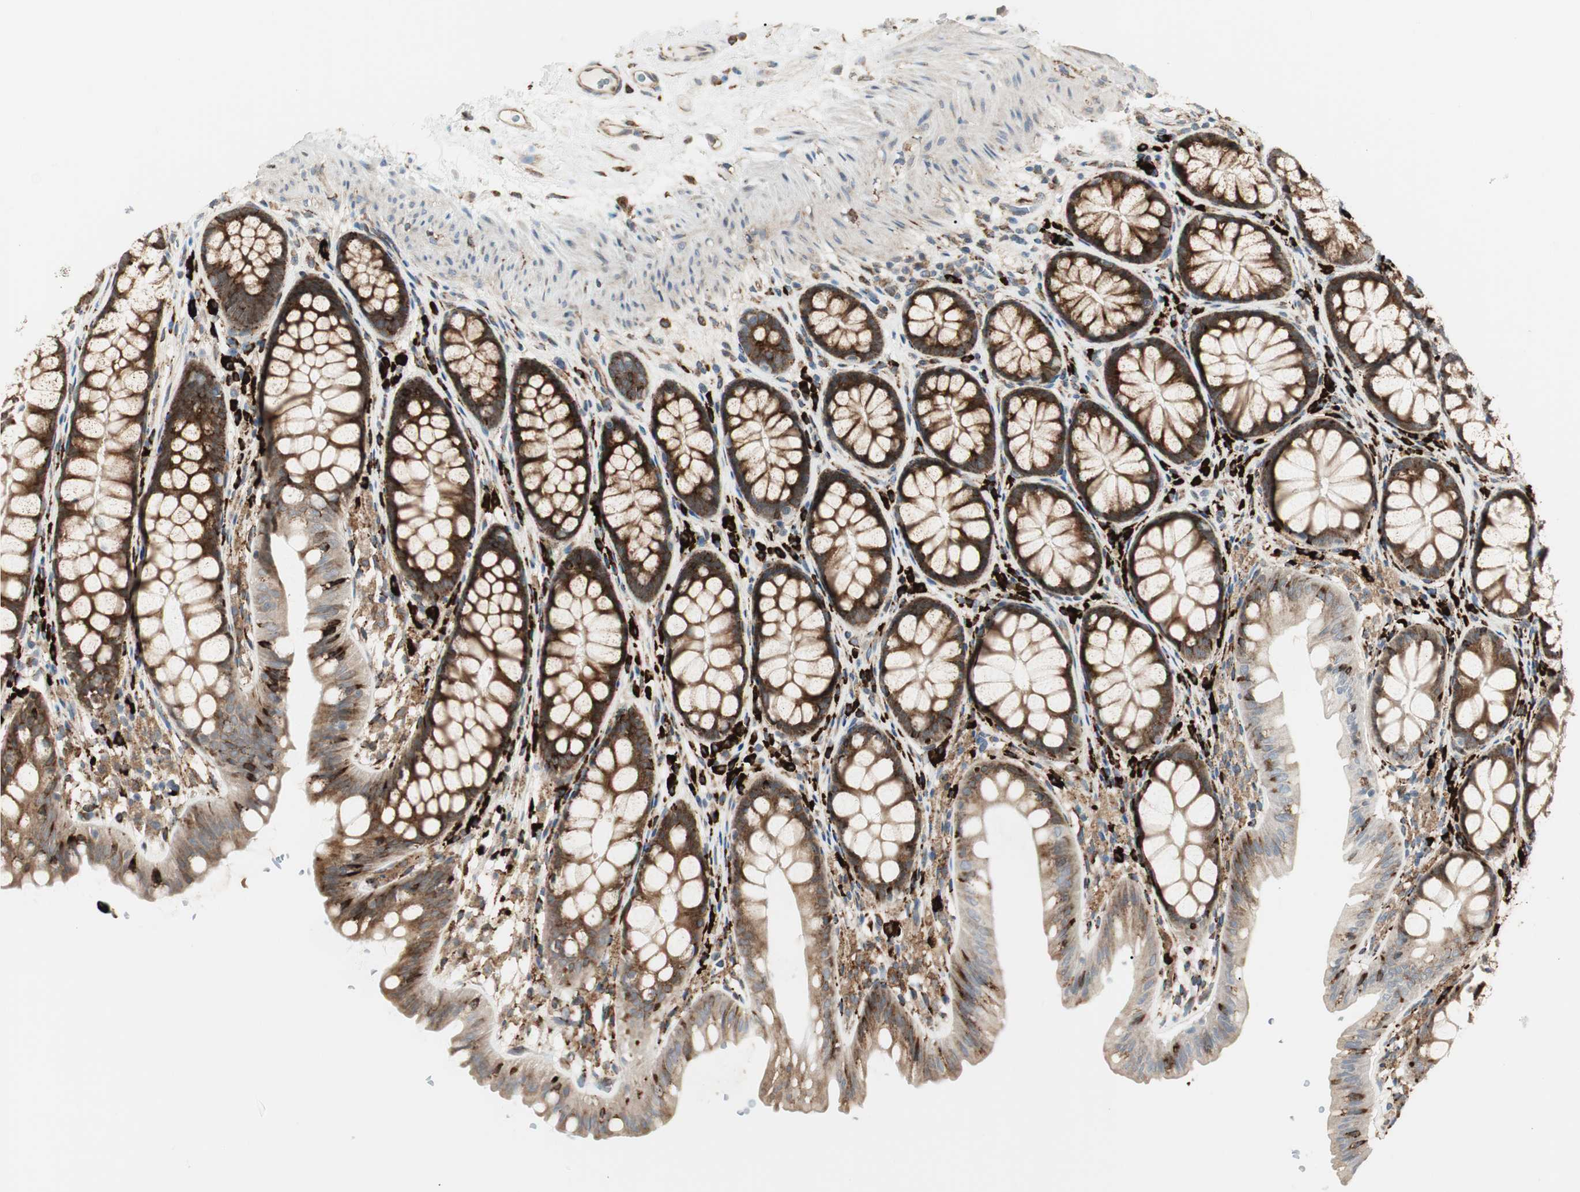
{"staining": {"intensity": "moderate", "quantity": ">75%", "location": "cytoplasmic/membranous"}, "tissue": "colon", "cell_type": "Endothelial cells", "image_type": "normal", "snomed": [{"axis": "morphology", "description": "Normal tissue, NOS"}, {"axis": "topography", "description": "Colon"}], "caption": "Endothelial cells demonstrate moderate cytoplasmic/membranous positivity in about >75% of cells in normal colon. Ihc stains the protein of interest in brown and the nuclei are stained blue.", "gene": "HSP90B1", "patient": {"sex": "female", "age": 55}}